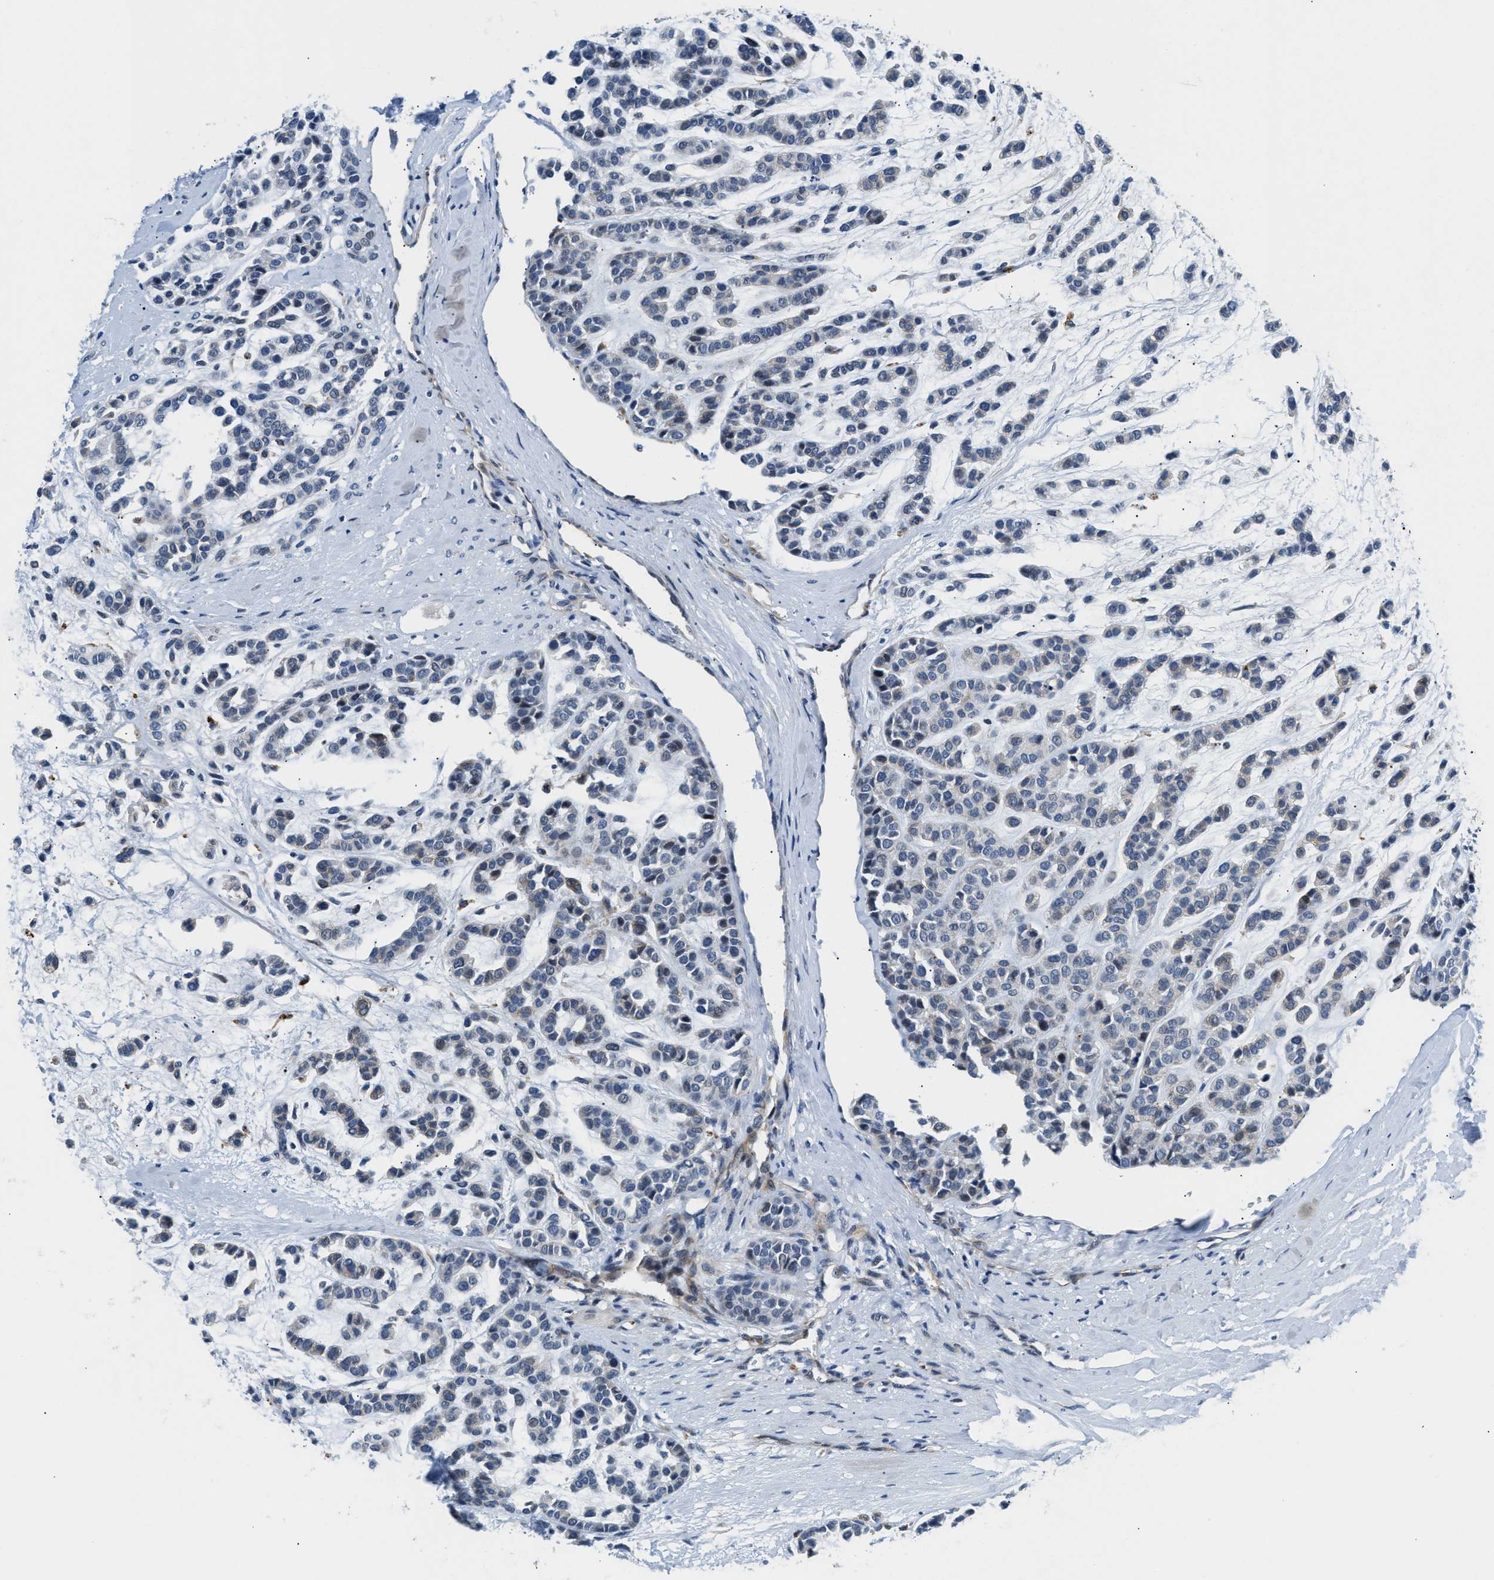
{"staining": {"intensity": "weak", "quantity": "<25%", "location": "cytoplasmic/membranous"}, "tissue": "head and neck cancer", "cell_type": "Tumor cells", "image_type": "cancer", "snomed": [{"axis": "morphology", "description": "Adenocarcinoma, NOS"}, {"axis": "morphology", "description": "Adenoma, NOS"}, {"axis": "topography", "description": "Head-Neck"}], "caption": "A micrograph of human head and neck adenoma is negative for staining in tumor cells.", "gene": "PPM1H", "patient": {"sex": "female", "age": 55}}